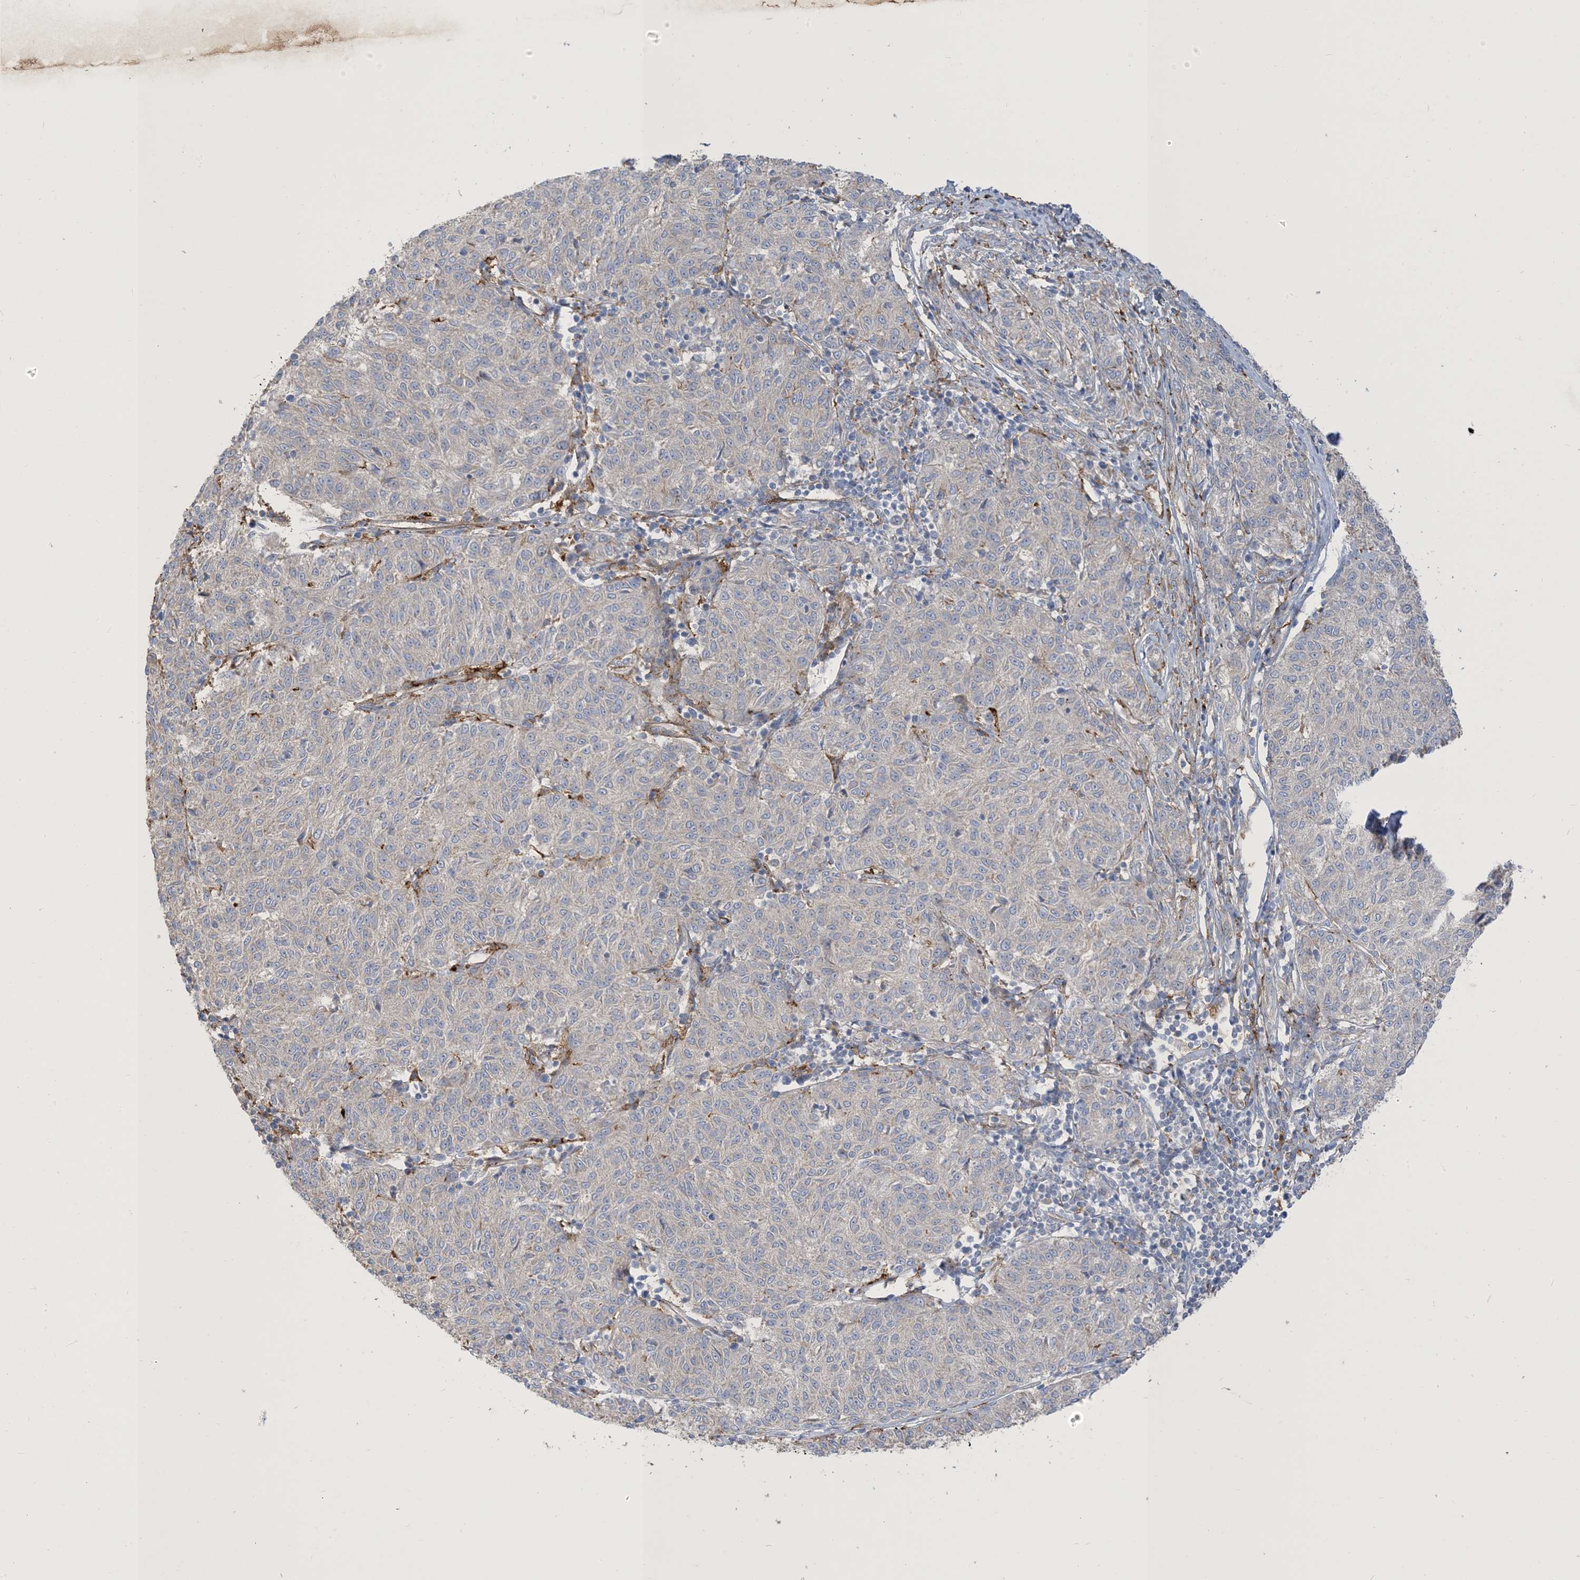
{"staining": {"intensity": "negative", "quantity": "none", "location": "none"}, "tissue": "melanoma", "cell_type": "Tumor cells", "image_type": "cancer", "snomed": [{"axis": "morphology", "description": "Malignant melanoma, NOS"}, {"axis": "topography", "description": "Skin"}], "caption": "DAB (3,3'-diaminobenzidine) immunohistochemical staining of malignant melanoma reveals no significant staining in tumor cells.", "gene": "PEAR1", "patient": {"sex": "female", "age": 72}}